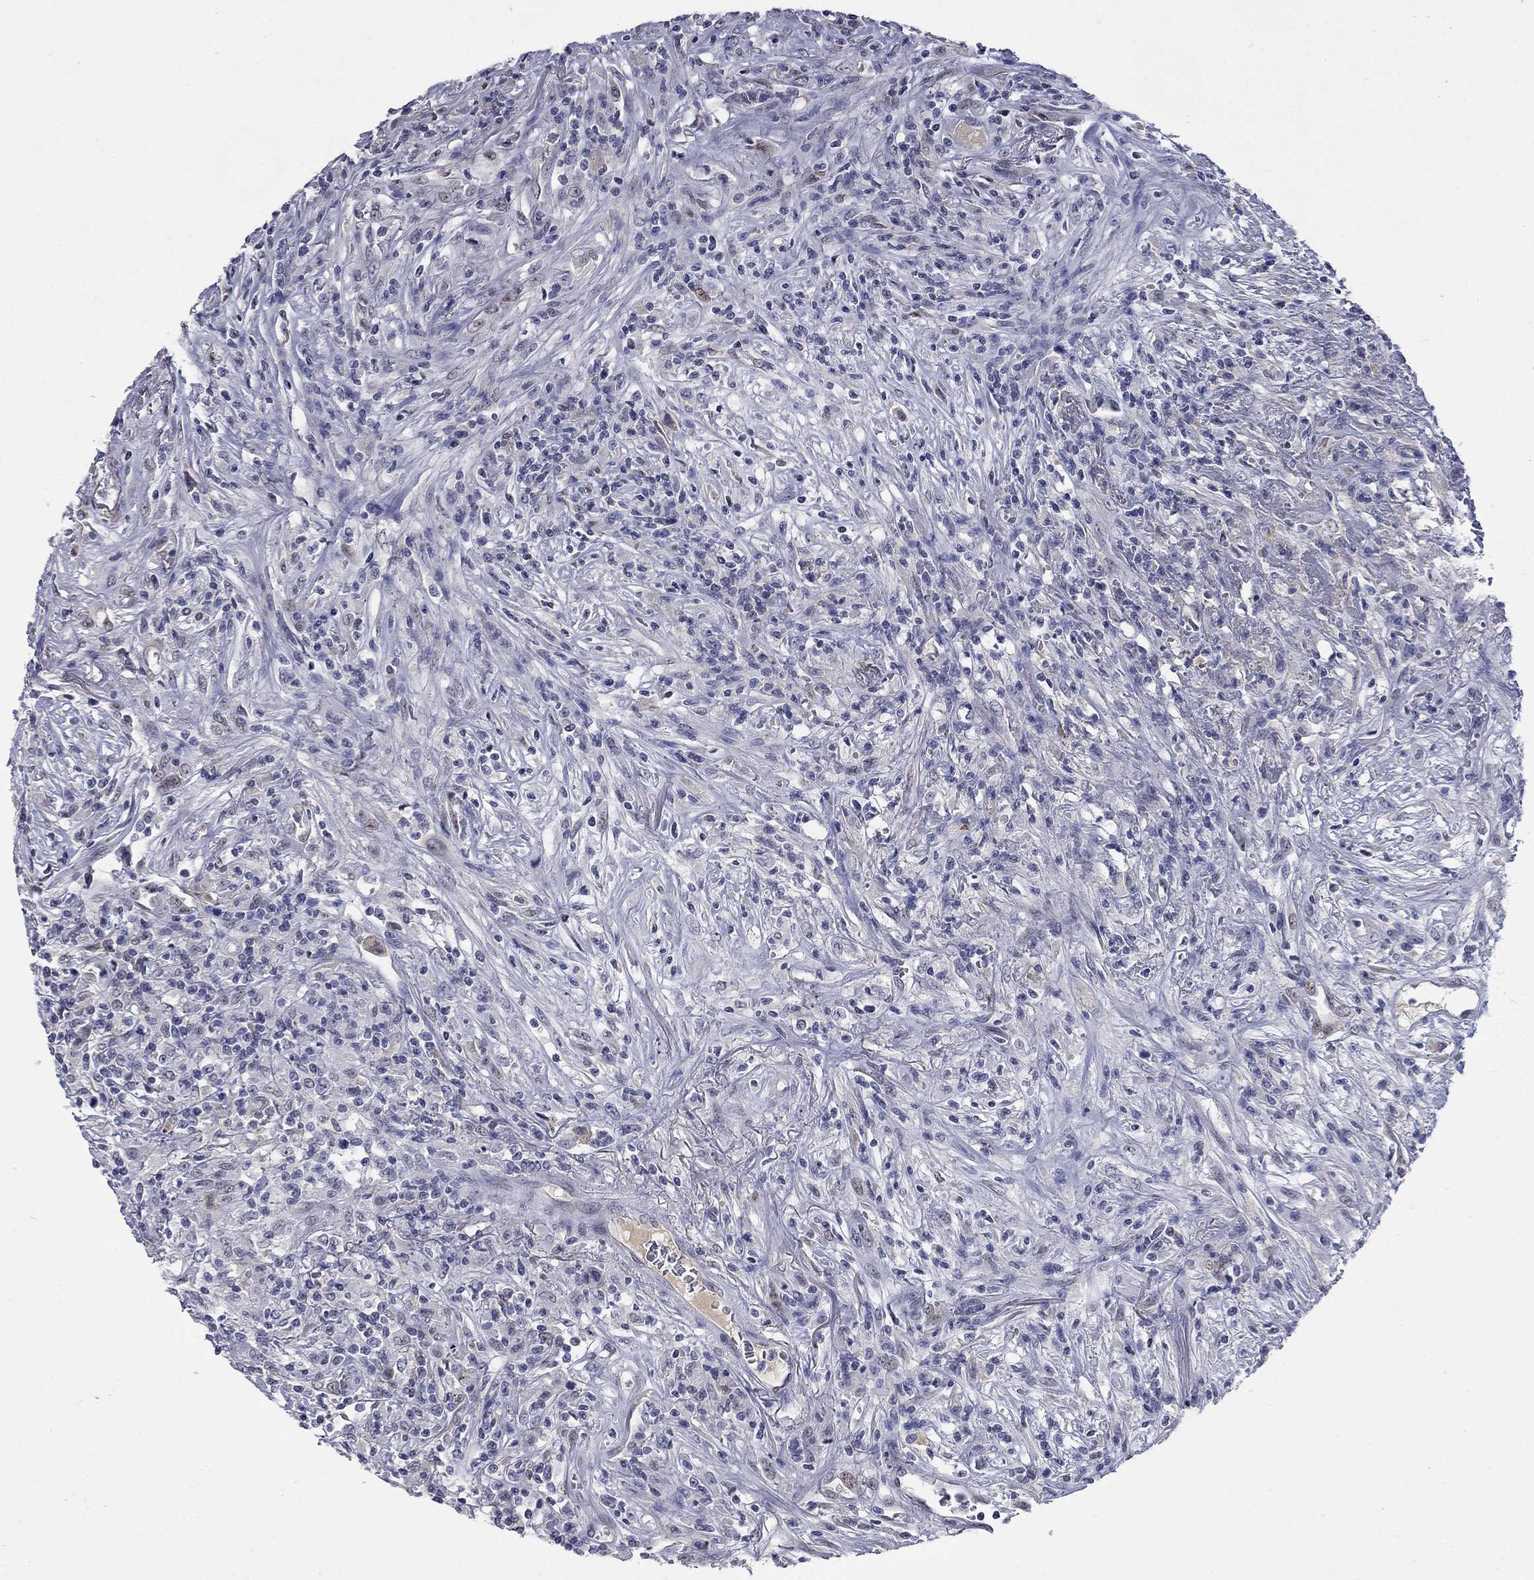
{"staining": {"intensity": "negative", "quantity": "none", "location": "none"}, "tissue": "lymphoma", "cell_type": "Tumor cells", "image_type": "cancer", "snomed": [{"axis": "morphology", "description": "Malignant lymphoma, non-Hodgkin's type, High grade"}, {"axis": "topography", "description": "Lung"}], "caption": "This histopathology image is of malignant lymphoma, non-Hodgkin's type (high-grade) stained with immunohistochemistry to label a protein in brown with the nuclei are counter-stained blue. There is no positivity in tumor cells.", "gene": "SLC51A", "patient": {"sex": "male", "age": 79}}